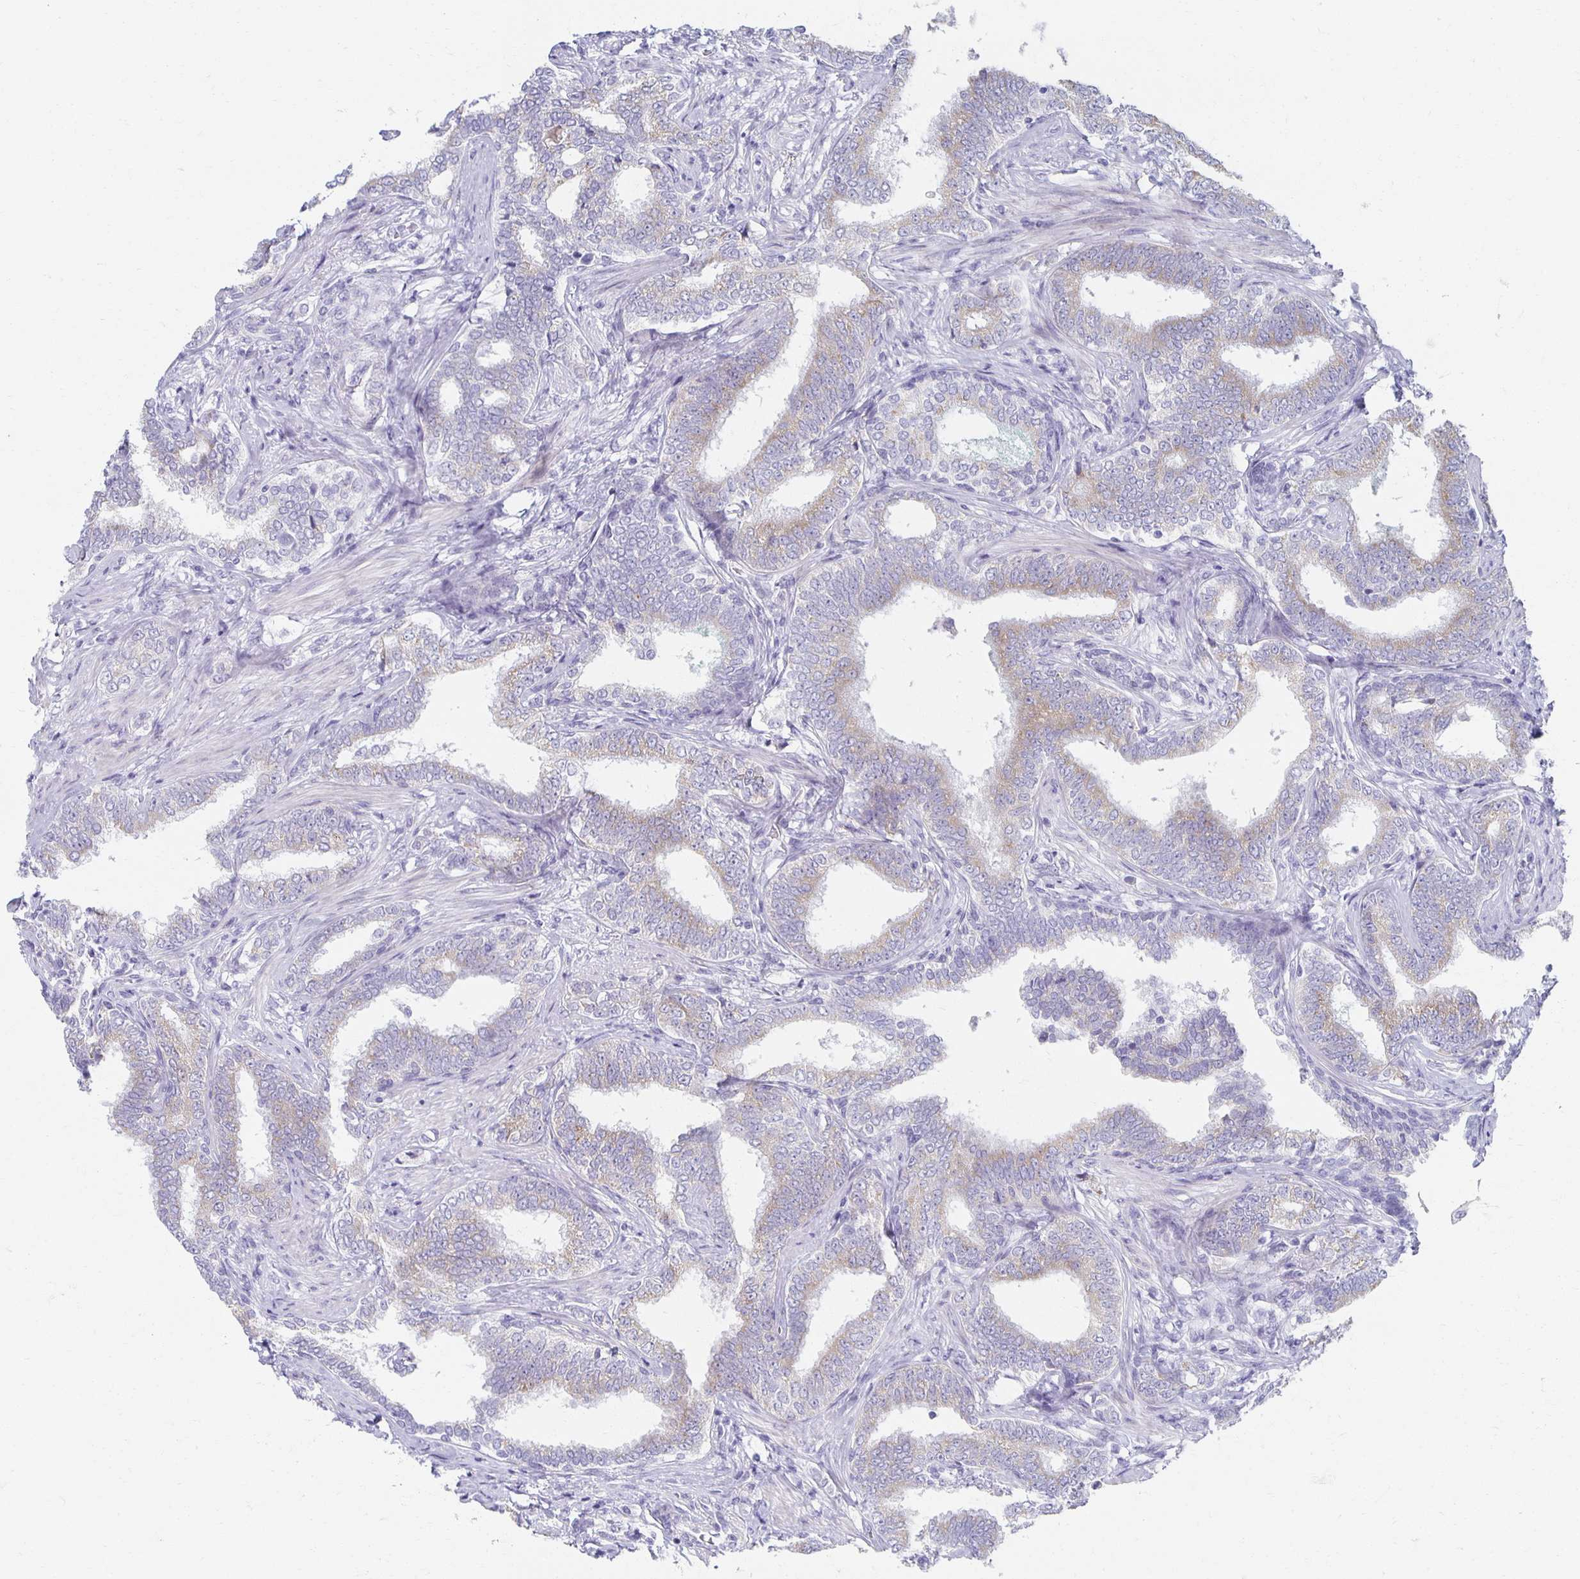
{"staining": {"intensity": "weak", "quantity": "25%-75%", "location": "cytoplasmic/membranous"}, "tissue": "prostate cancer", "cell_type": "Tumor cells", "image_type": "cancer", "snomed": [{"axis": "morphology", "description": "Adenocarcinoma, High grade"}, {"axis": "topography", "description": "Prostate"}], "caption": "Immunohistochemistry (IHC) micrograph of neoplastic tissue: human adenocarcinoma (high-grade) (prostate) stained using IHC reveals low levels of weak protein expression localized specifically in the cytoplasmic/membranous of tumor cells, appearing as a cytoplasmic/membranous brown color.", "gene": "TEX44", "patient": {"sex": "male", "age": 72}}